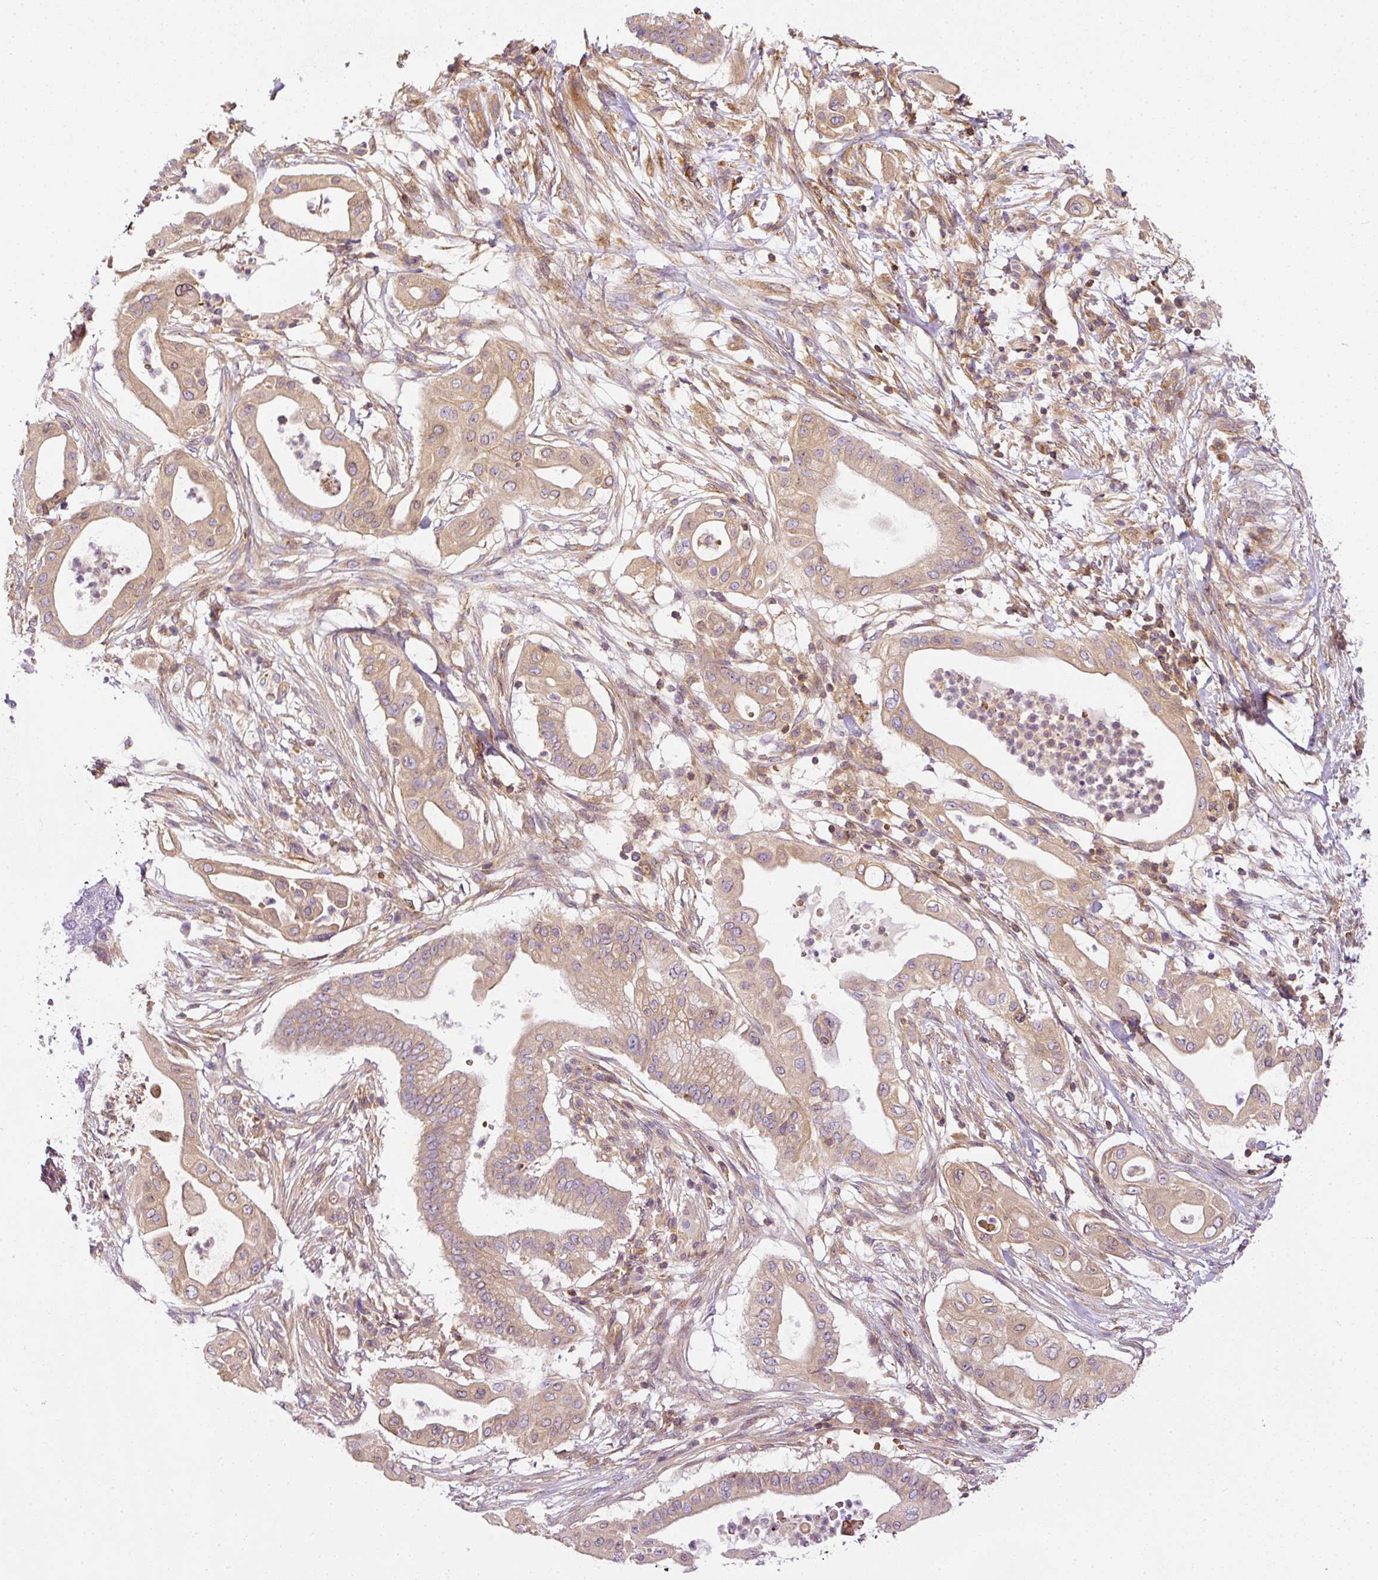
{"staining": {"intensity": "weak", "quantity": ">75%", "location": "cytoplasmic/membranous"}, "tissue": "pancreatic cancer", "cell_type": "Tumor cells", "image_type": "cancer", "snomed": [{"axis": "morphology", "description": "Adenocarcinoma, NOS"}, {"axis": "topography", "description": "Pancreas"}], "caption": "Human pancreatic cancer (adenocarcinoma) stained with a protein marker shows weak staining in tumor cells.", "gene": "TBC1D2B", "patient": {"sex": "male", "age": 68}}